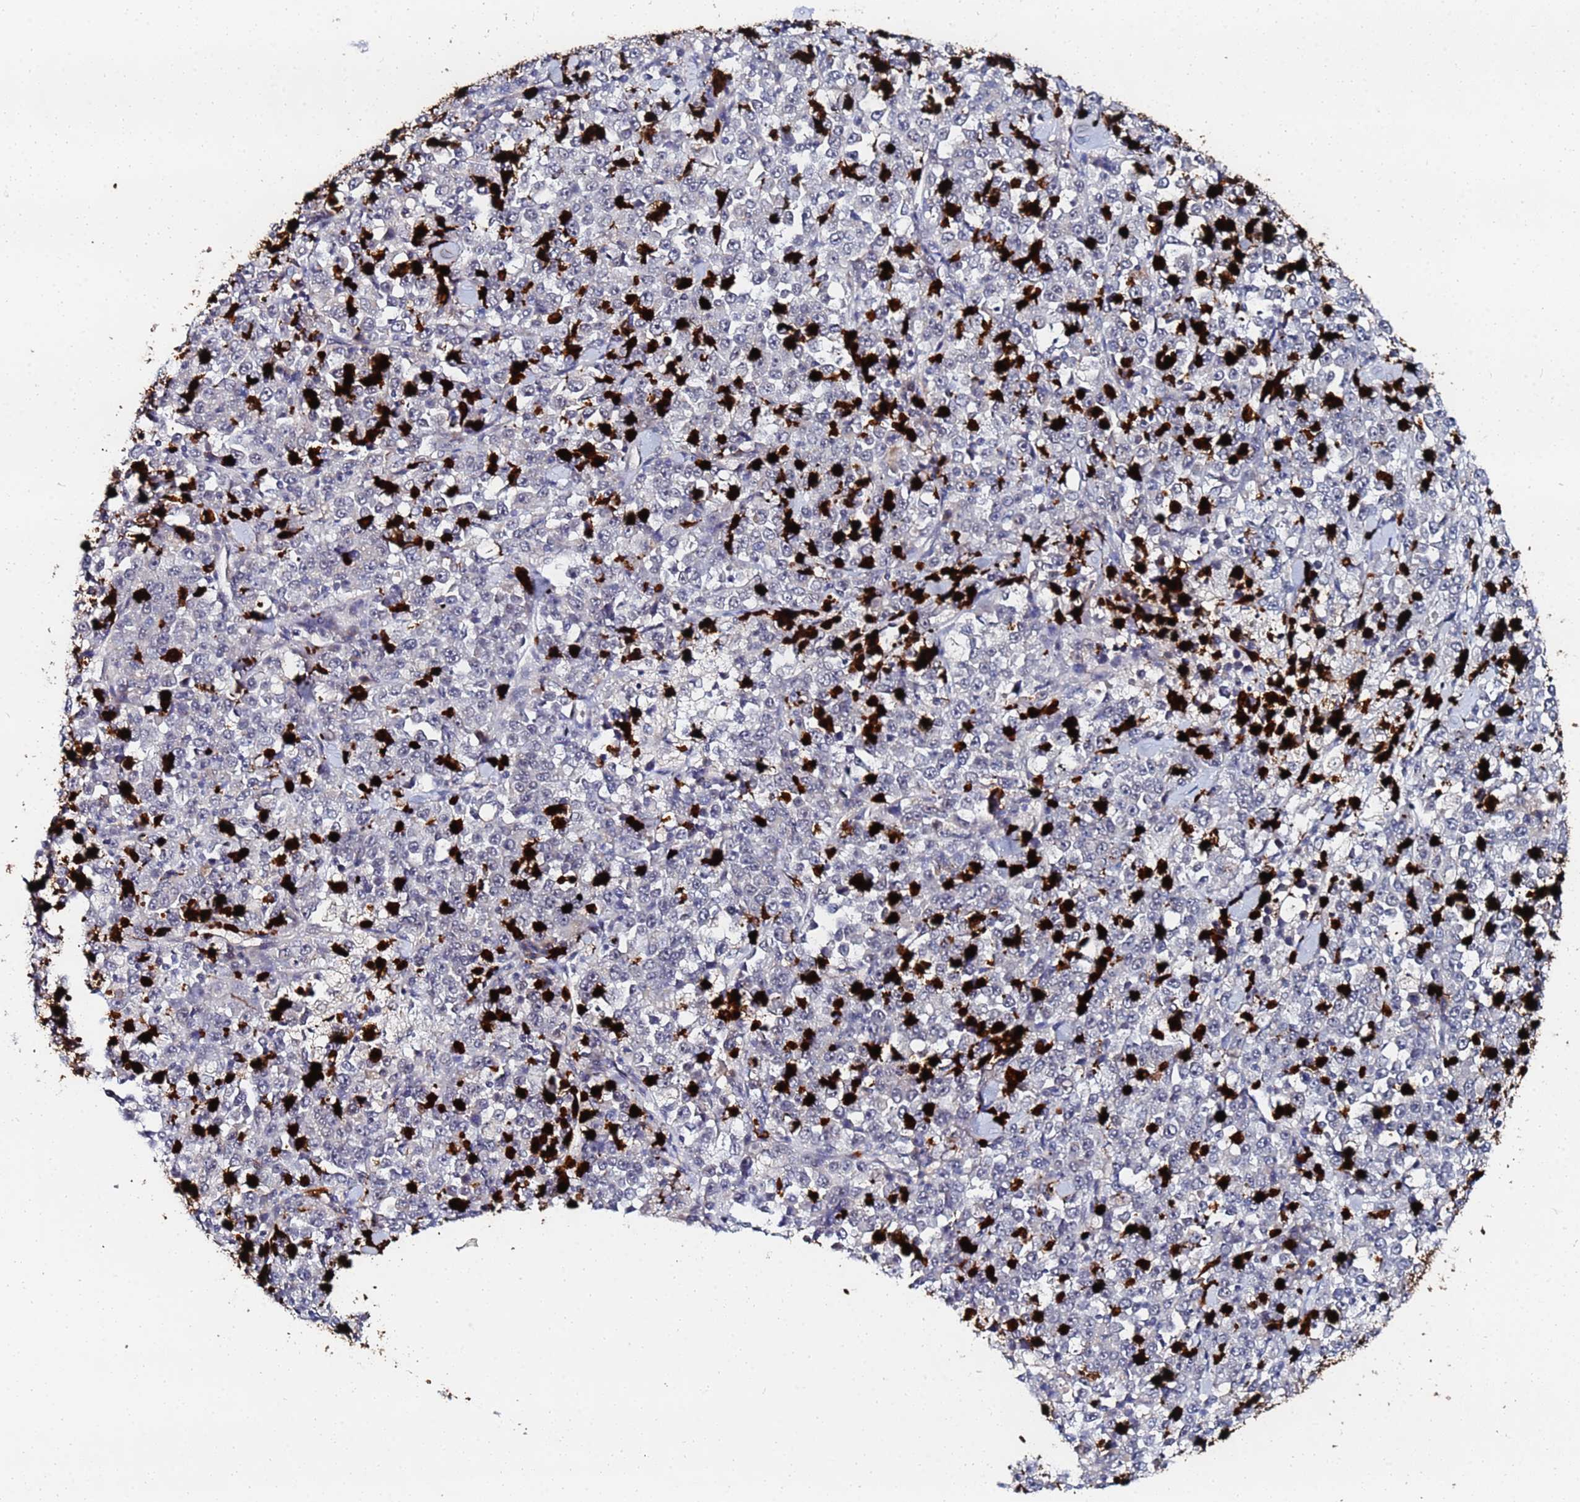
{"staining": {"intensity": "negative", "quantity": "none", "location": "none"}, "tissue": "stomach cancer", "cell_type": "Tumor cells", "image_type": "cancer", "snomed": [{"axis": "morphology", "description": "Normal tissue, NOS"}, {"axis": "morphology", "description": "Adenocarcinoma, NOS"}, {"axis": "topography", "description": "Stomach, upper"}, {"axis": "topography", "description": "Stomach"}], "caption": "The image displays no significant positivity in tumor cells of stomach adenocarcinoma. Nuclei are stained in blue.", "gene": "MTCL1", "patient": {"sex": "male", "age": 59}}